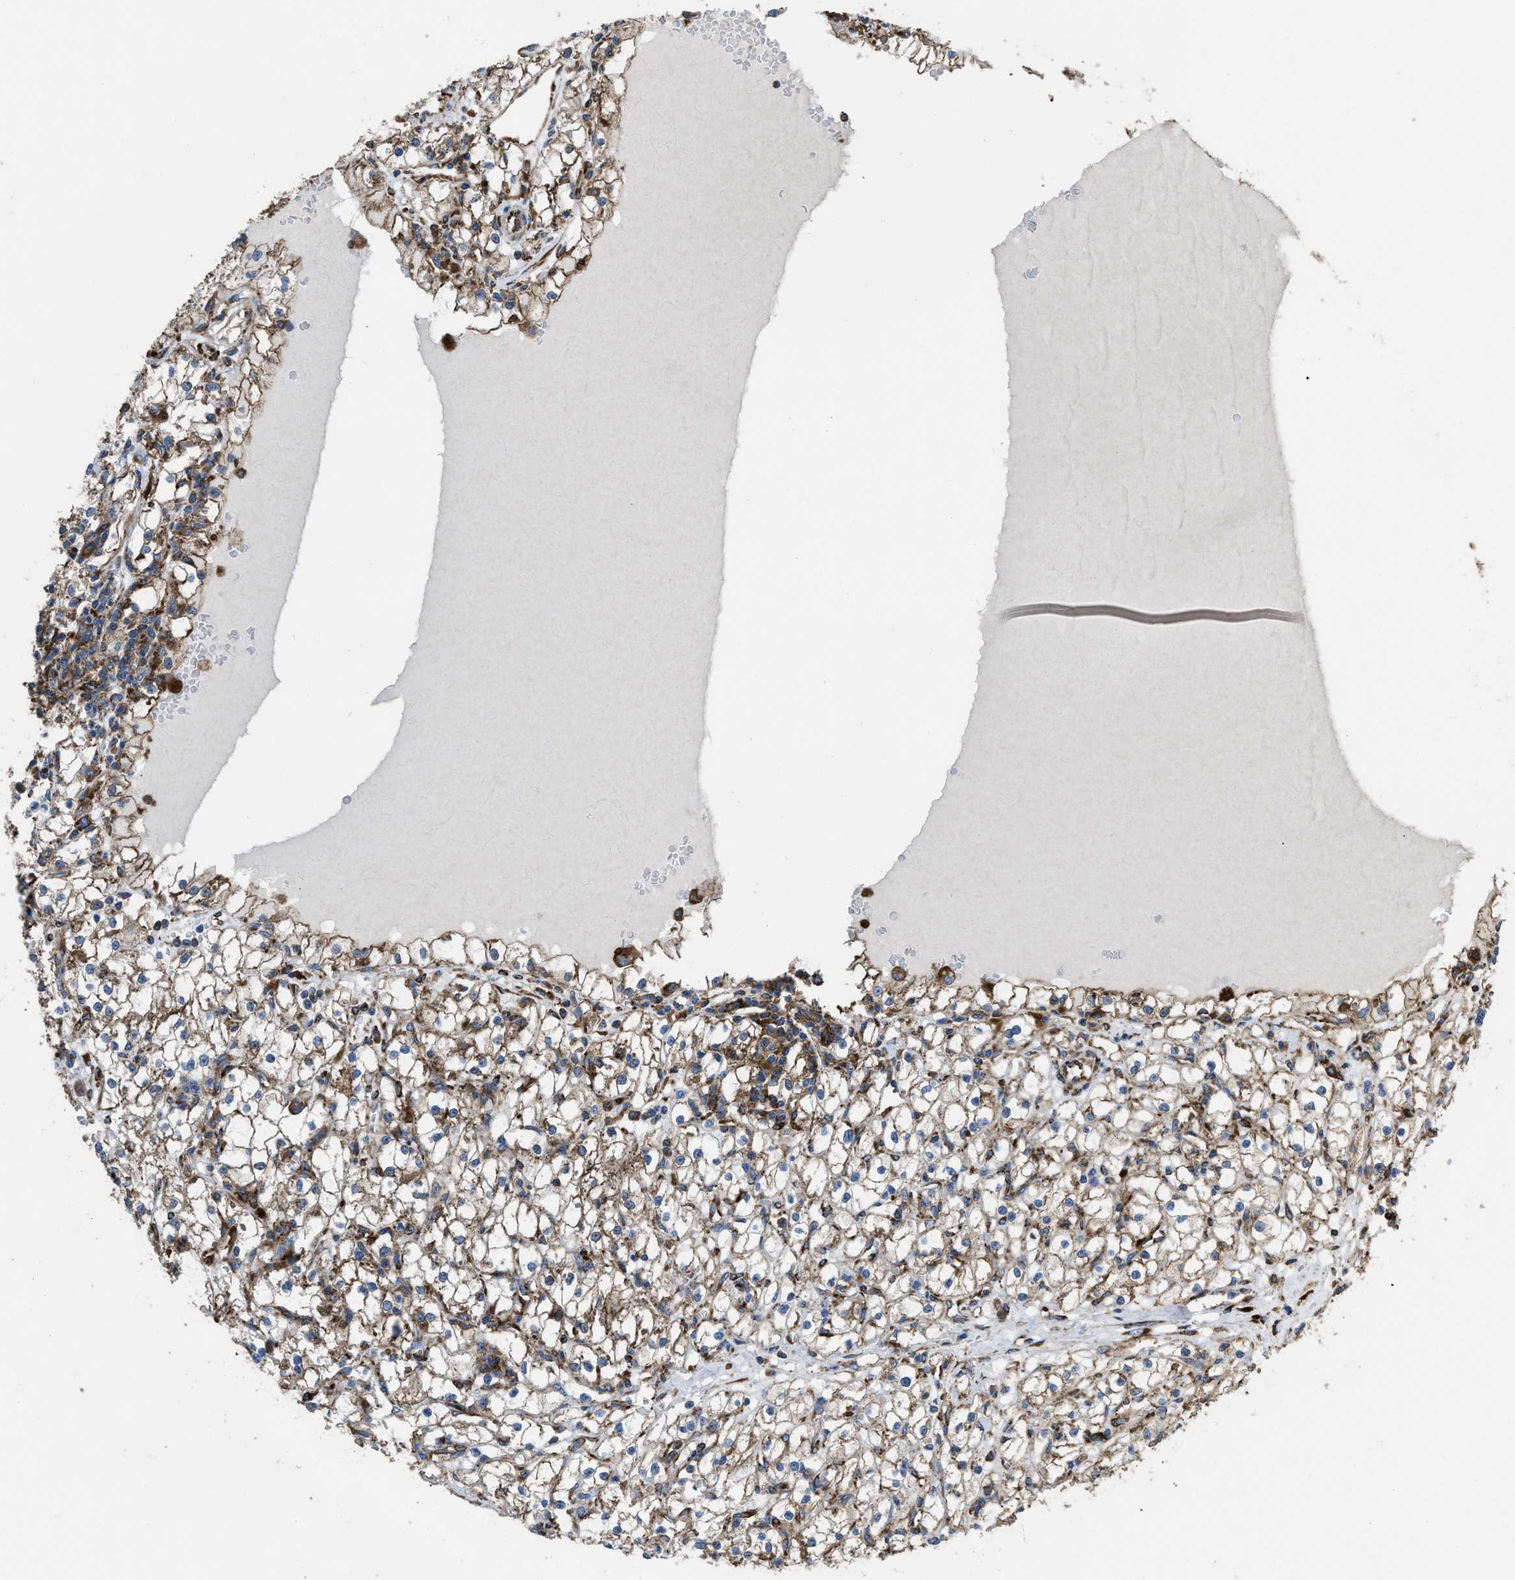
{"staining": {"intensity": "moderate", "quantity": ">75%", "location": "cytoplasmic/membranous"}, "tissue": "renal cancer", "cell_type": "Tumor cells", "image_type": "cancer", "snomed": [{"axis": "morphology", "description": "Adenocarcinoma, NOS"}, {"axis": "topography", "description": "Kidney"}], "caption": "Renal cancer (adenocarcinoma) tissue reveals moderate cytoplasmic/membranous expression in approximately >75% of tumor cells, visualized by immunohistochemistry. (IHC, brightfield microscopy, high magnification).", "gene": "CAPRIN1", "patient": {"sex": "male", "age": 56}}